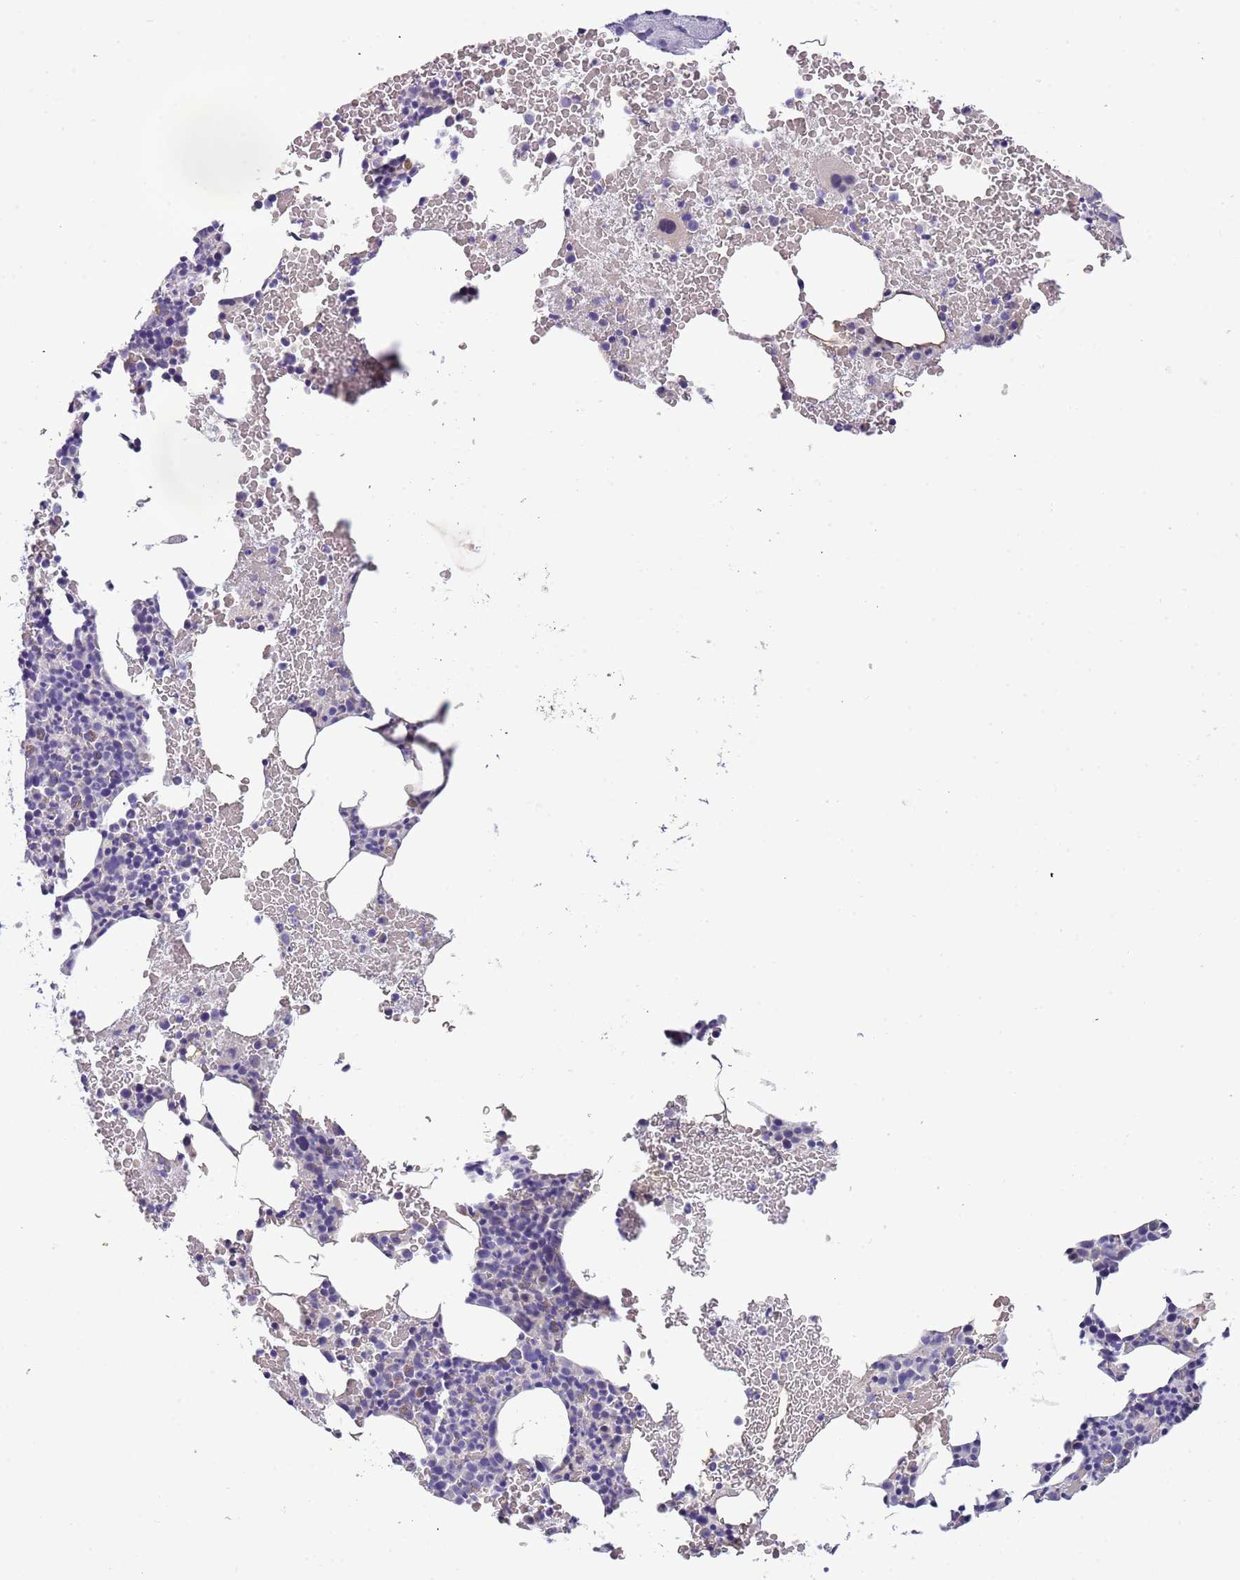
{"staining": {"intensity": "negative", "quantity": "none", "location": "none"}, "tissue": "bone marrow", "cell_type": "Hematopoietic cells", "image_type": "normal", "snomed": [{"axis": "morphology", "description": "Normal tissue, NOS"}, {"axis": "morphology", "description": "Inflammation, NOS"}, {"axis": "topography", "description": "Bone marrow"}], "caption": "Protein analysis of normal bone marrow exhibits no significant positivity in hematopoietic cells.", "gene": "PLEKHH1", "patient": {"sex": "female", "age": 78}}